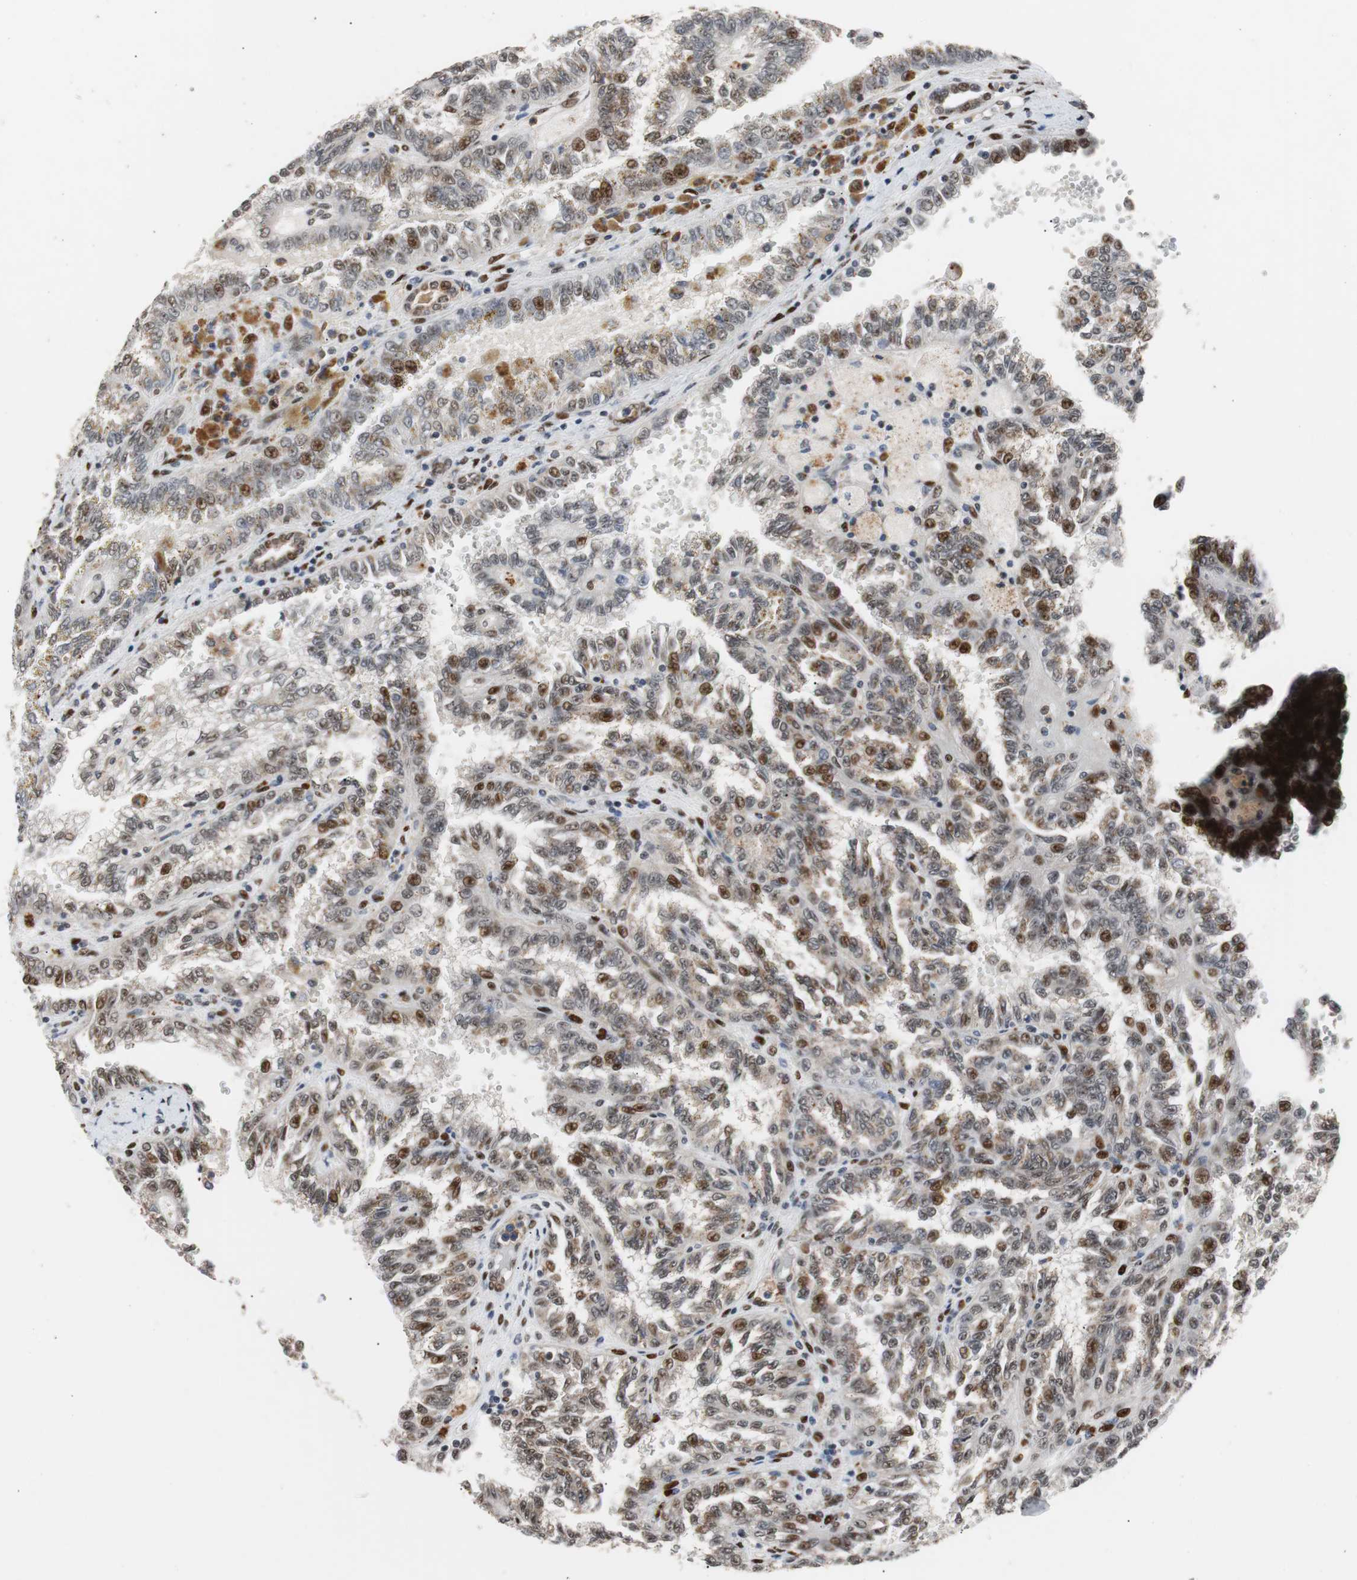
{"staining": {"intensity": "moderate", "quantity": "25%-75%", "location": "nuclear"}, "tissue": "renal cancer", "cell_type": "Tumor cells", "image_type": "cancer", "snomed": [{"axis": "morphology", "description": "Inflammation, NOS"}, {"axis": "morphology", "description": "Adenocarcinoma, NOS"}, {"axis": "topography", "description": "Kidney"}], "caption": "This is an image of immunohistochemistry (IHC) staining of renal adenocarcinoma, which shows moderate expression in the nuclear of tumor cells.", "gene": "NBL1", "patient": {"sex": "male", "age": 68}}